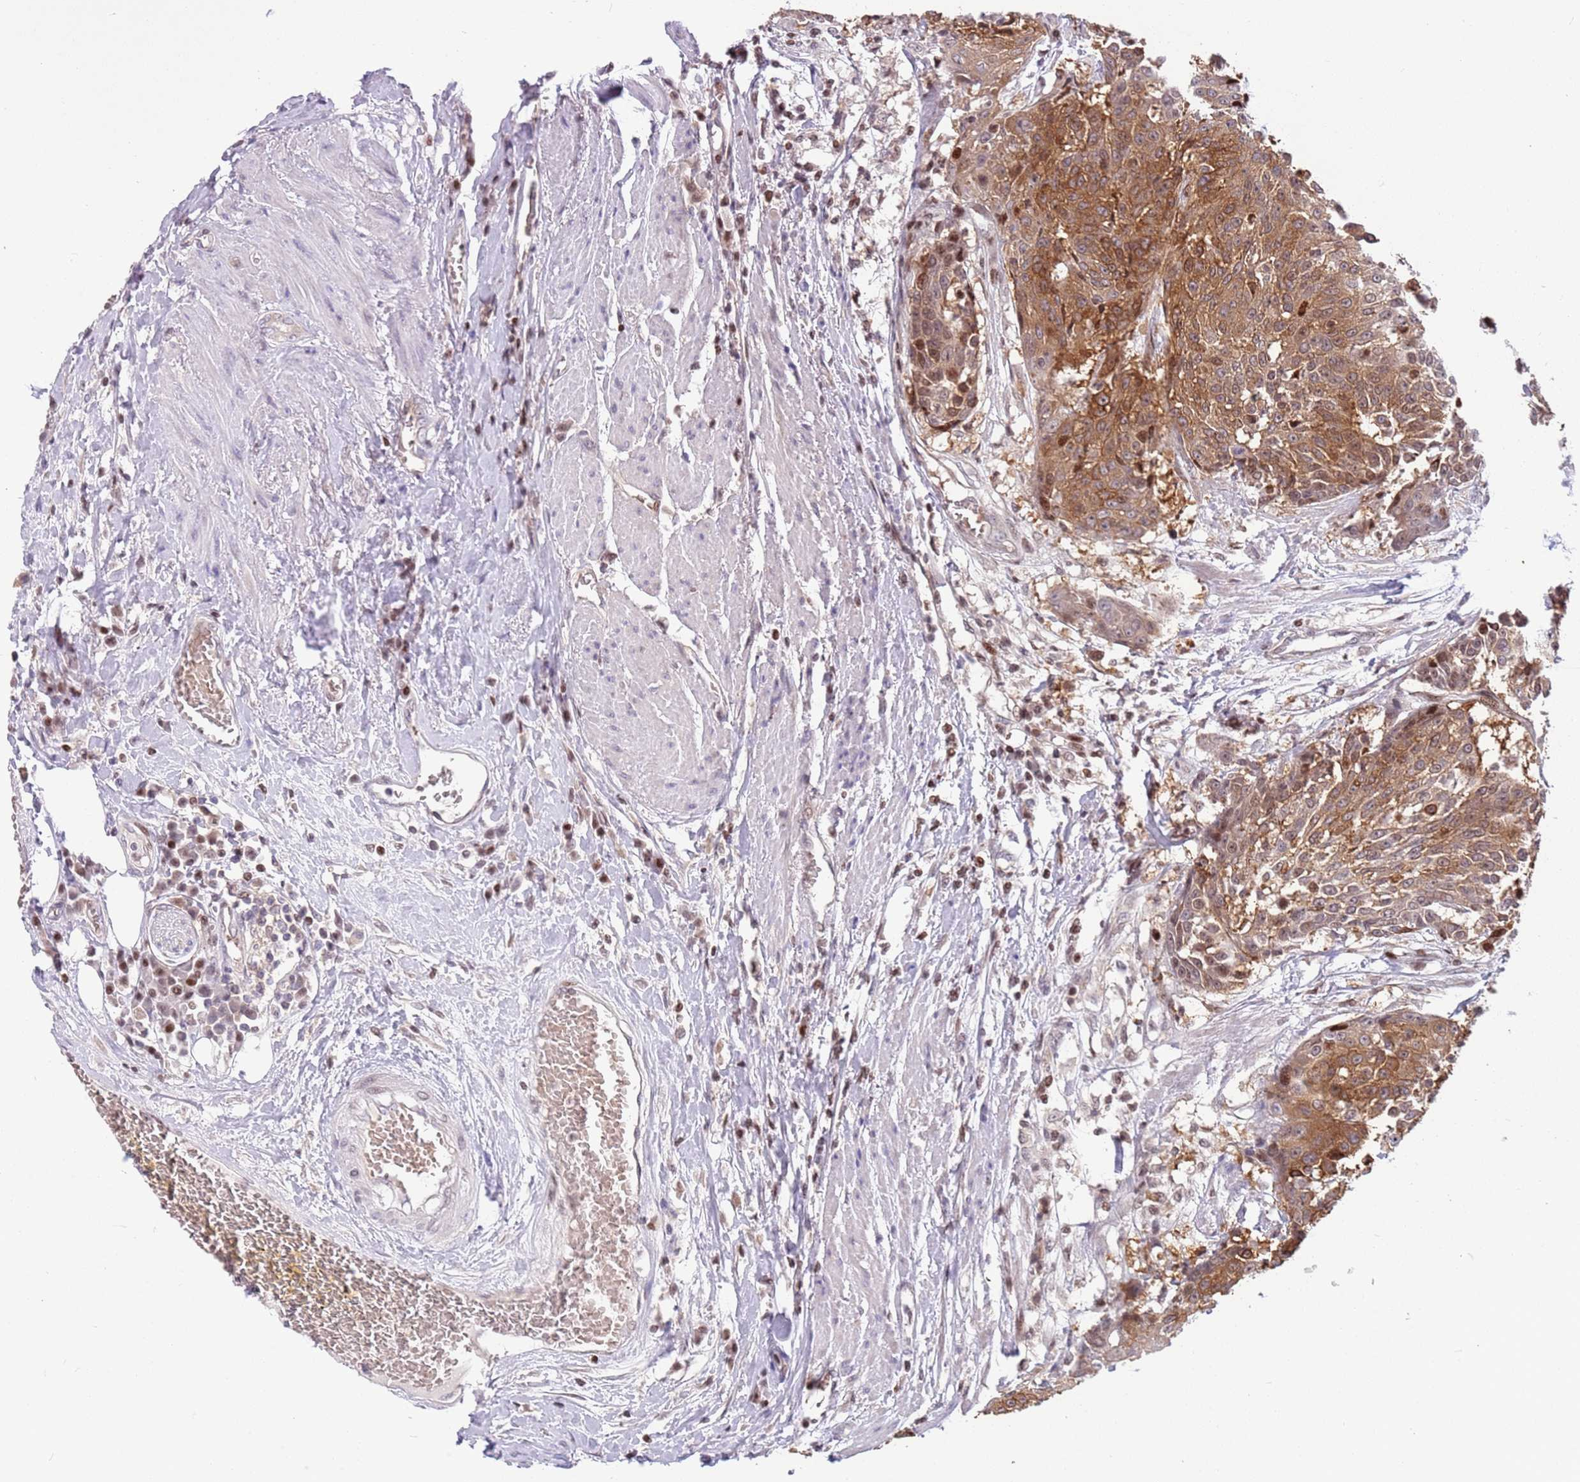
{"staining": {"intensity": "moderate", "quantity": ">75%", "location": "cytoplasmic/membranous"}, "tissue": "urothelial cancer", "cell_type": "Tumor cells", "image_type": "cancer", "snomed": [{"axis": "morphology", "description": "Urothelial carcinoma, High grade"}, {"axis": "topography", "description": "Urinary bladder"}], "caption": "IHC histopathology image of neoplastic tissue: high-grade urothelial carcinoma stained using IHC displays medium levels of moderate protein expression localized specifically in the cytoplasmic/membranous of tumor cells, appearing as a cytoplasmic/membranous brown color.", "gene": "ARHGEF5", "patient": {"sex": "female", "age": 63}}